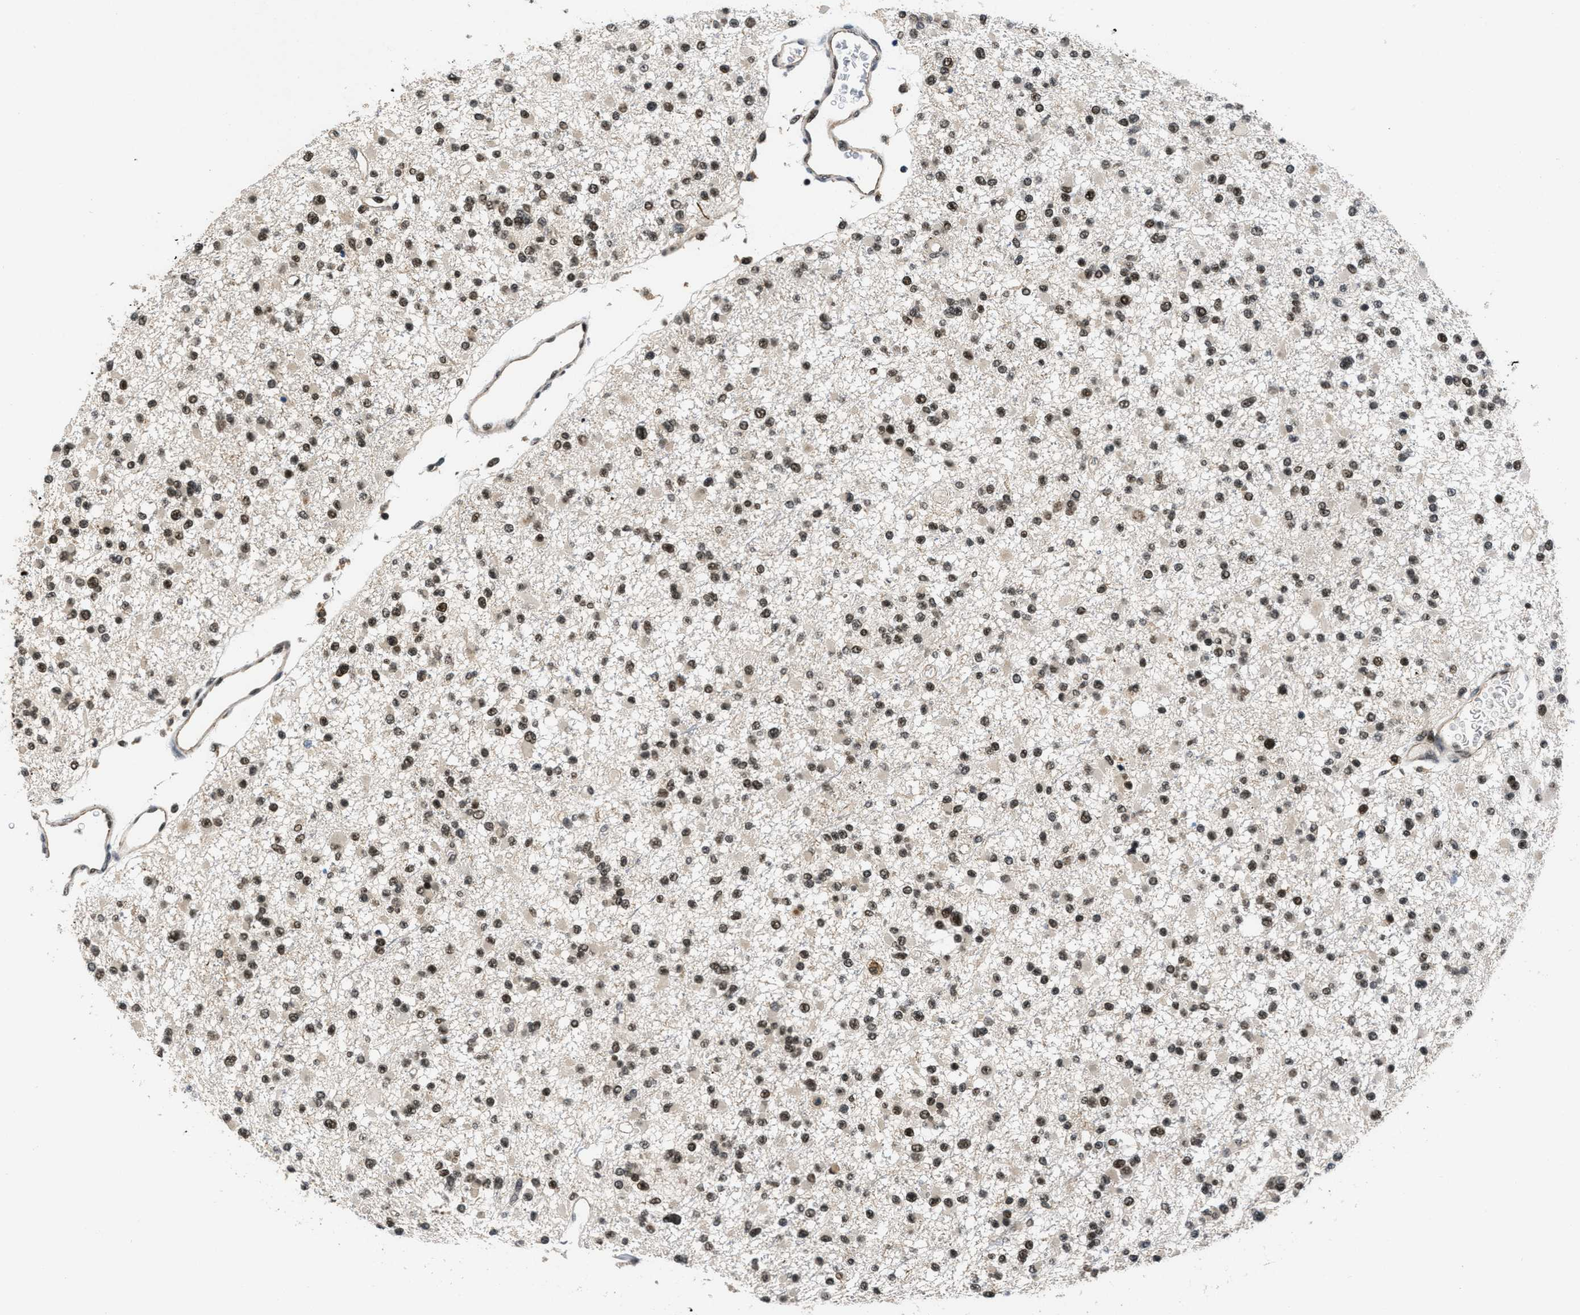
{"staining": {"intensity": "strong", "quantity": ">75%", "location": "nuclear"}, "tissue": "glioma", "cell_type": "Tumor cells", "image_type": "cancer", "snomed": [{"axis": "morphology", "description": "Glioma, malignant, Low grade"}, {"axis": "topography", "description": "Brain"}], "caption": "Immunohistochemical staining of human glioma shows strong nuclear protein staining in approximately >75% of tumor cells.", "gene": "CUL4B", "patient": {"sex": "female", "age": 22}}